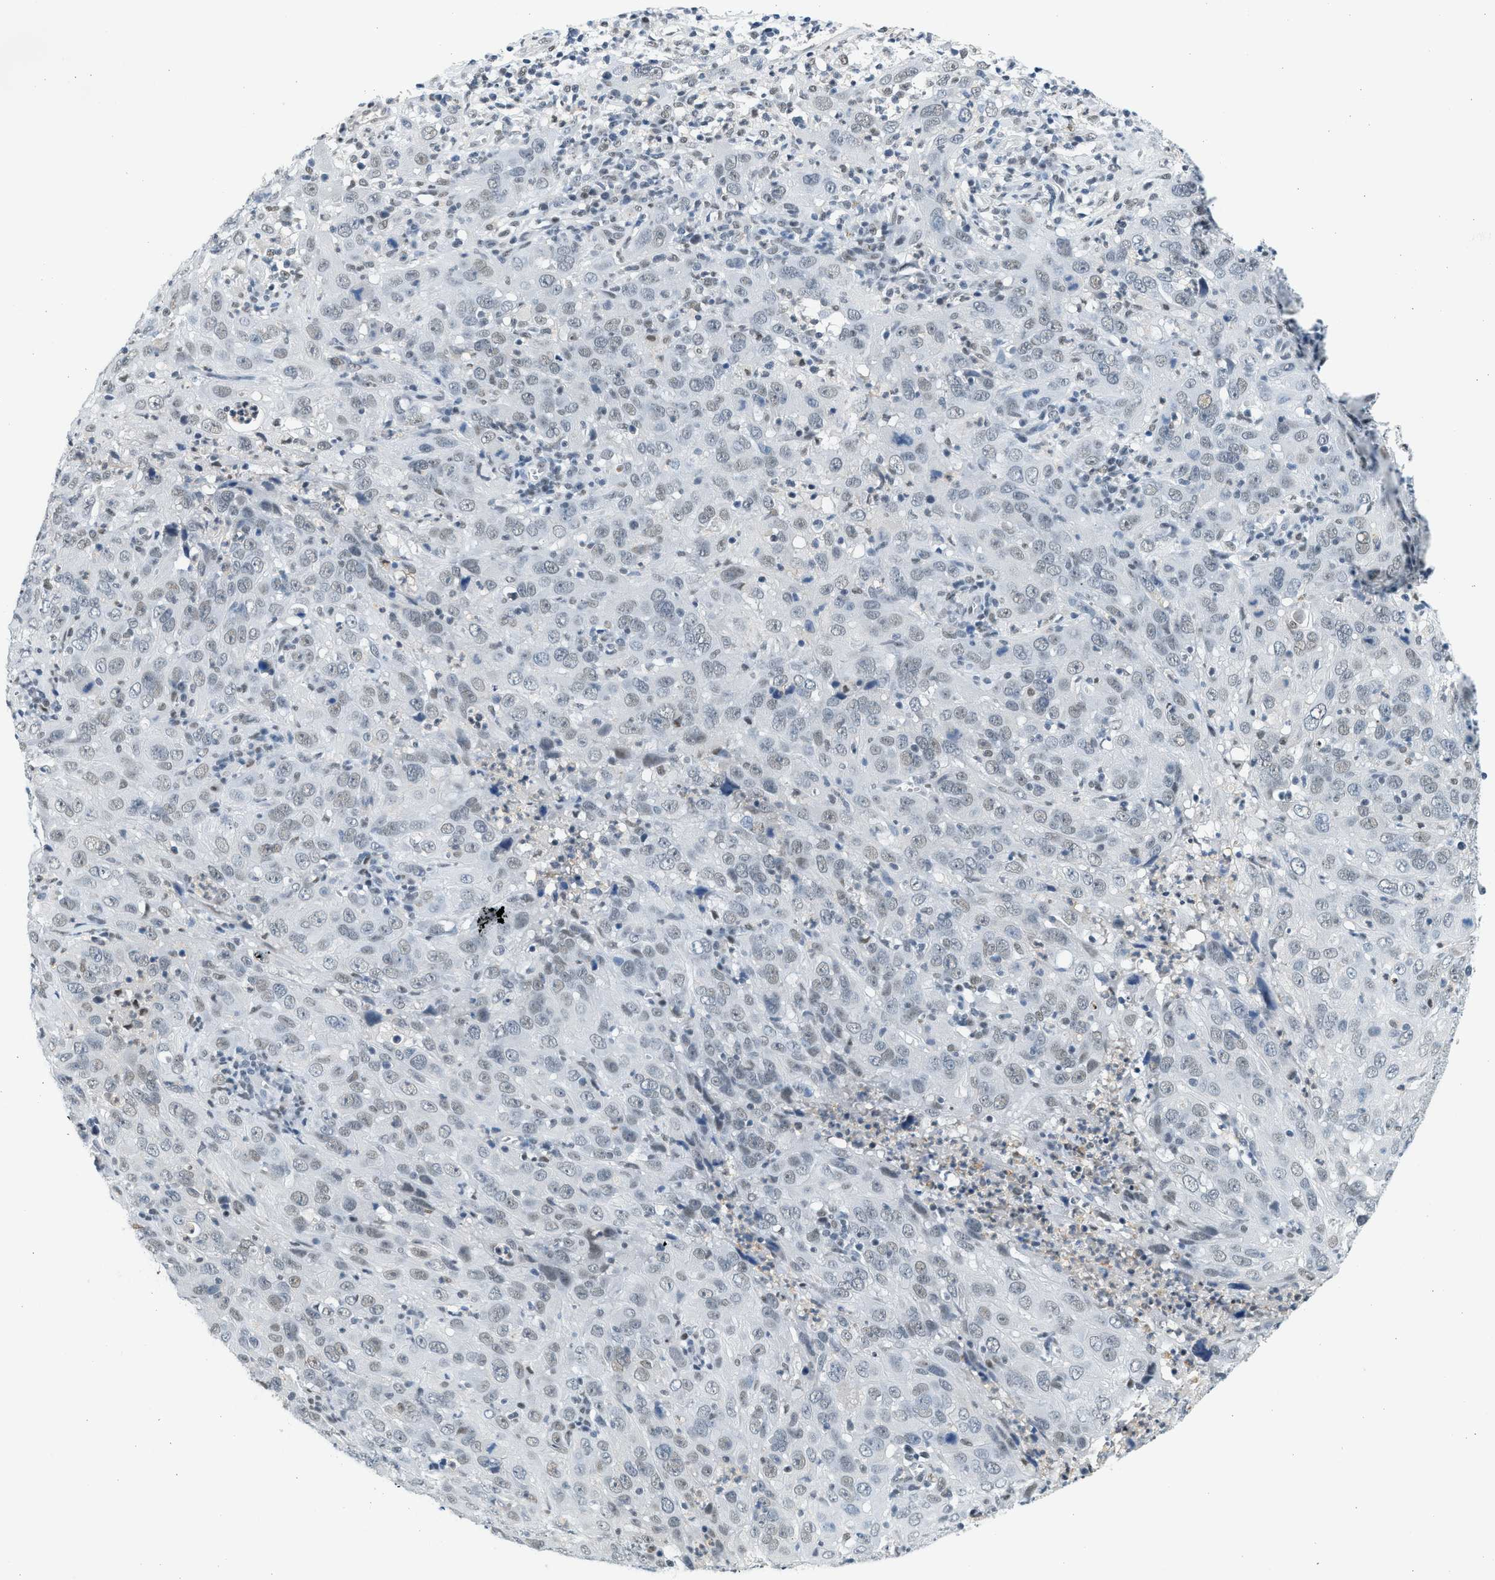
{"staining": {"intensity": "weak", "quantity": "<25%", "location": "nuclear"}, "tissue": "cervical cancer", "cell_type": "Tumor cells", "image_type": "cancer", "snomed": [{"axis": "morphology", "description": "Squamous cell carcinoma, NOS"}, {"axis": "topography", "description": "Cervix"}], "caption": "Squamous cell carcinoma (cervical) was stained to show a protein in brown. There is no significant positivity in tumor cells.", "gene": "HIPK1", "patient": {"sex": "female", "age": 32}}